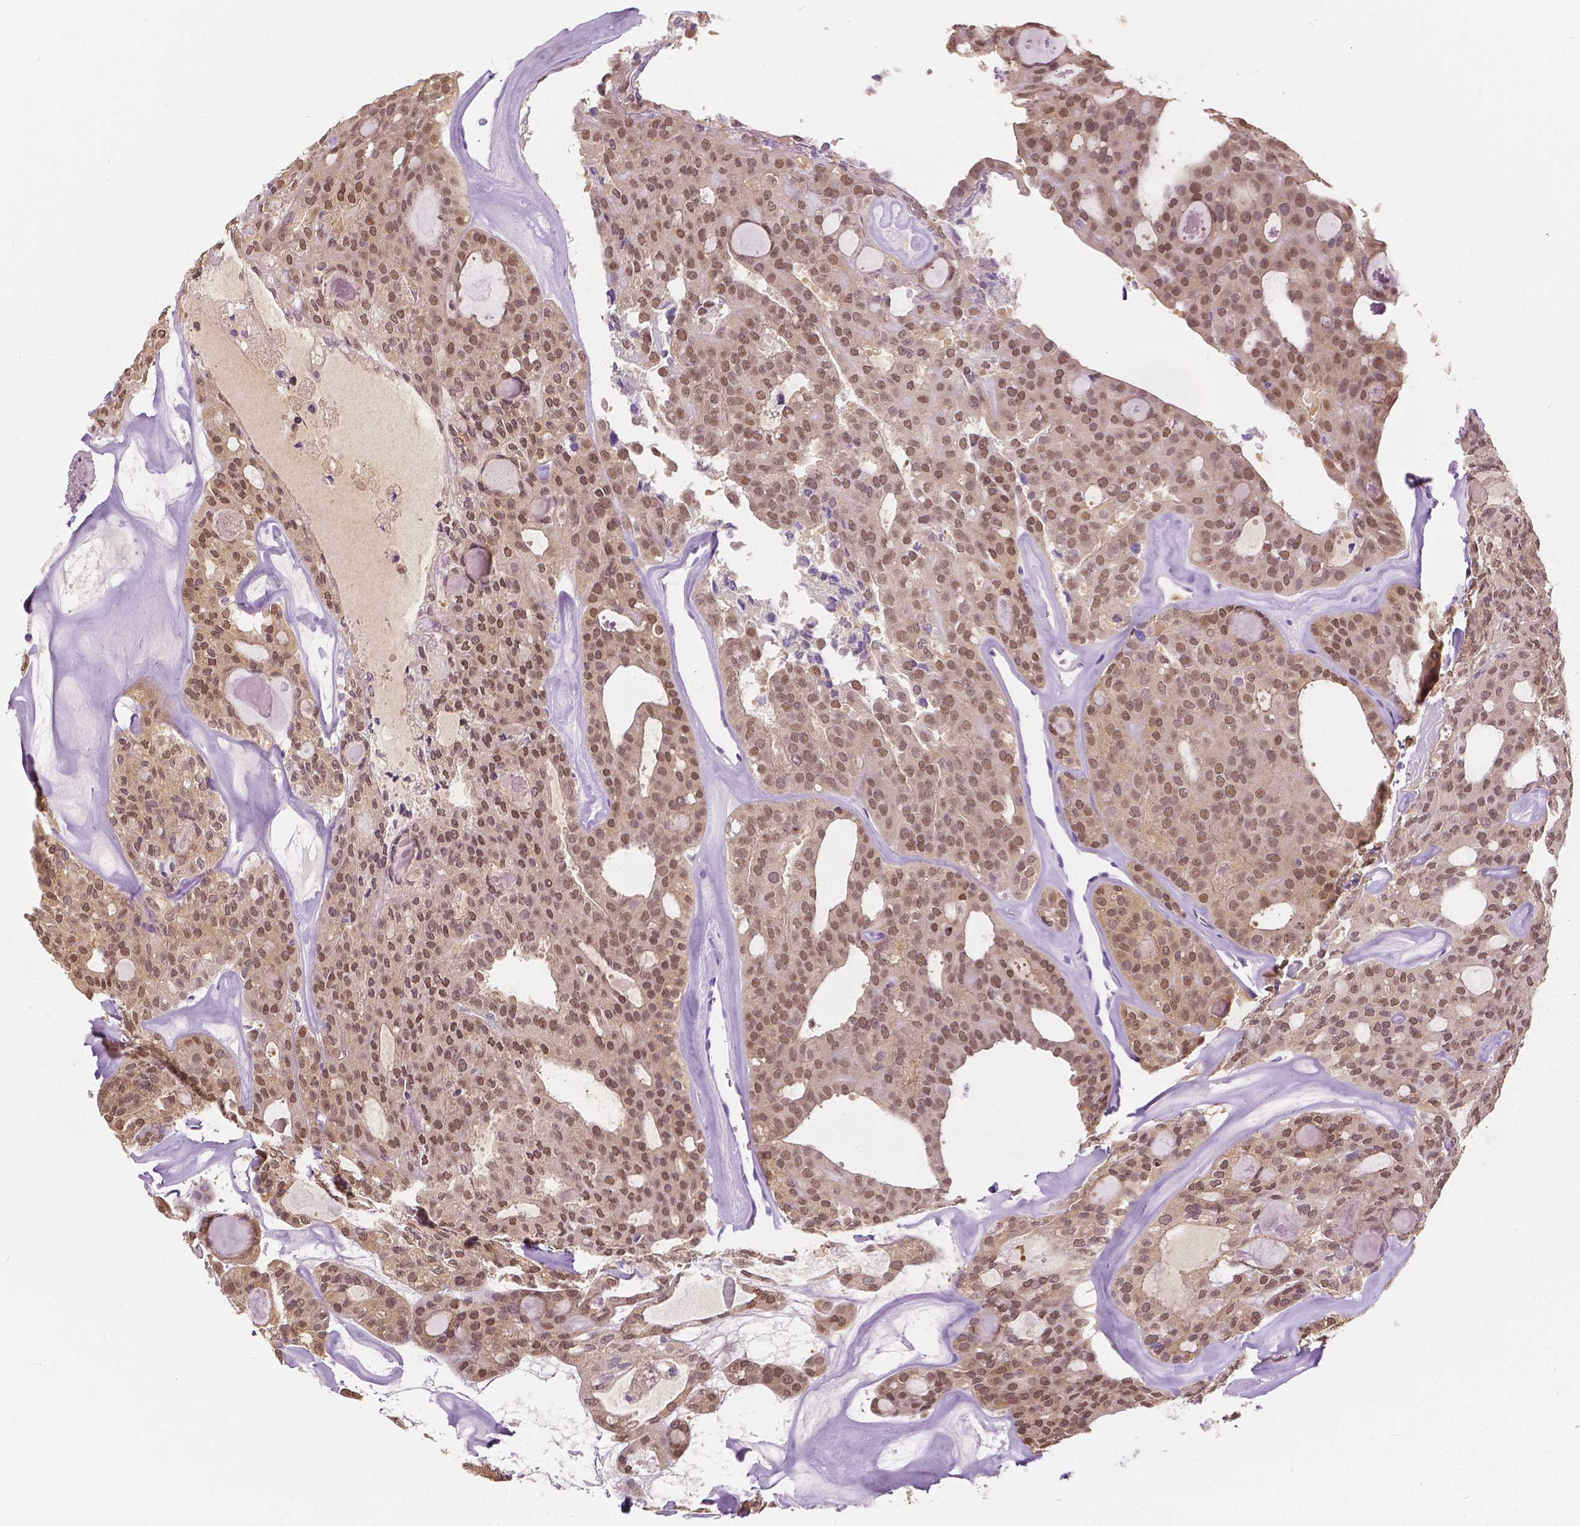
{"staining": {"intensity": "moderate", "quantity": ">75%", "location": "nuclear"}, "tissue": "thyroid cancer", "cell_type": "Tumor cells", "image_type": "cancer", "snomed": [{"axis": "morphology", "description": "Follicular adenoma carcinoma, NOS"}, {"axis": "topography", "description": "Thyroid gland"}], "caption": "DAB immunohistochemical staining of thyroid cancer (follicular adenoma carcinoma) shows moderate nuclear protein expression in about >75% of tumor cells.", "gene": "TKFC", "patient": {"sex": "male", "age": 75}}